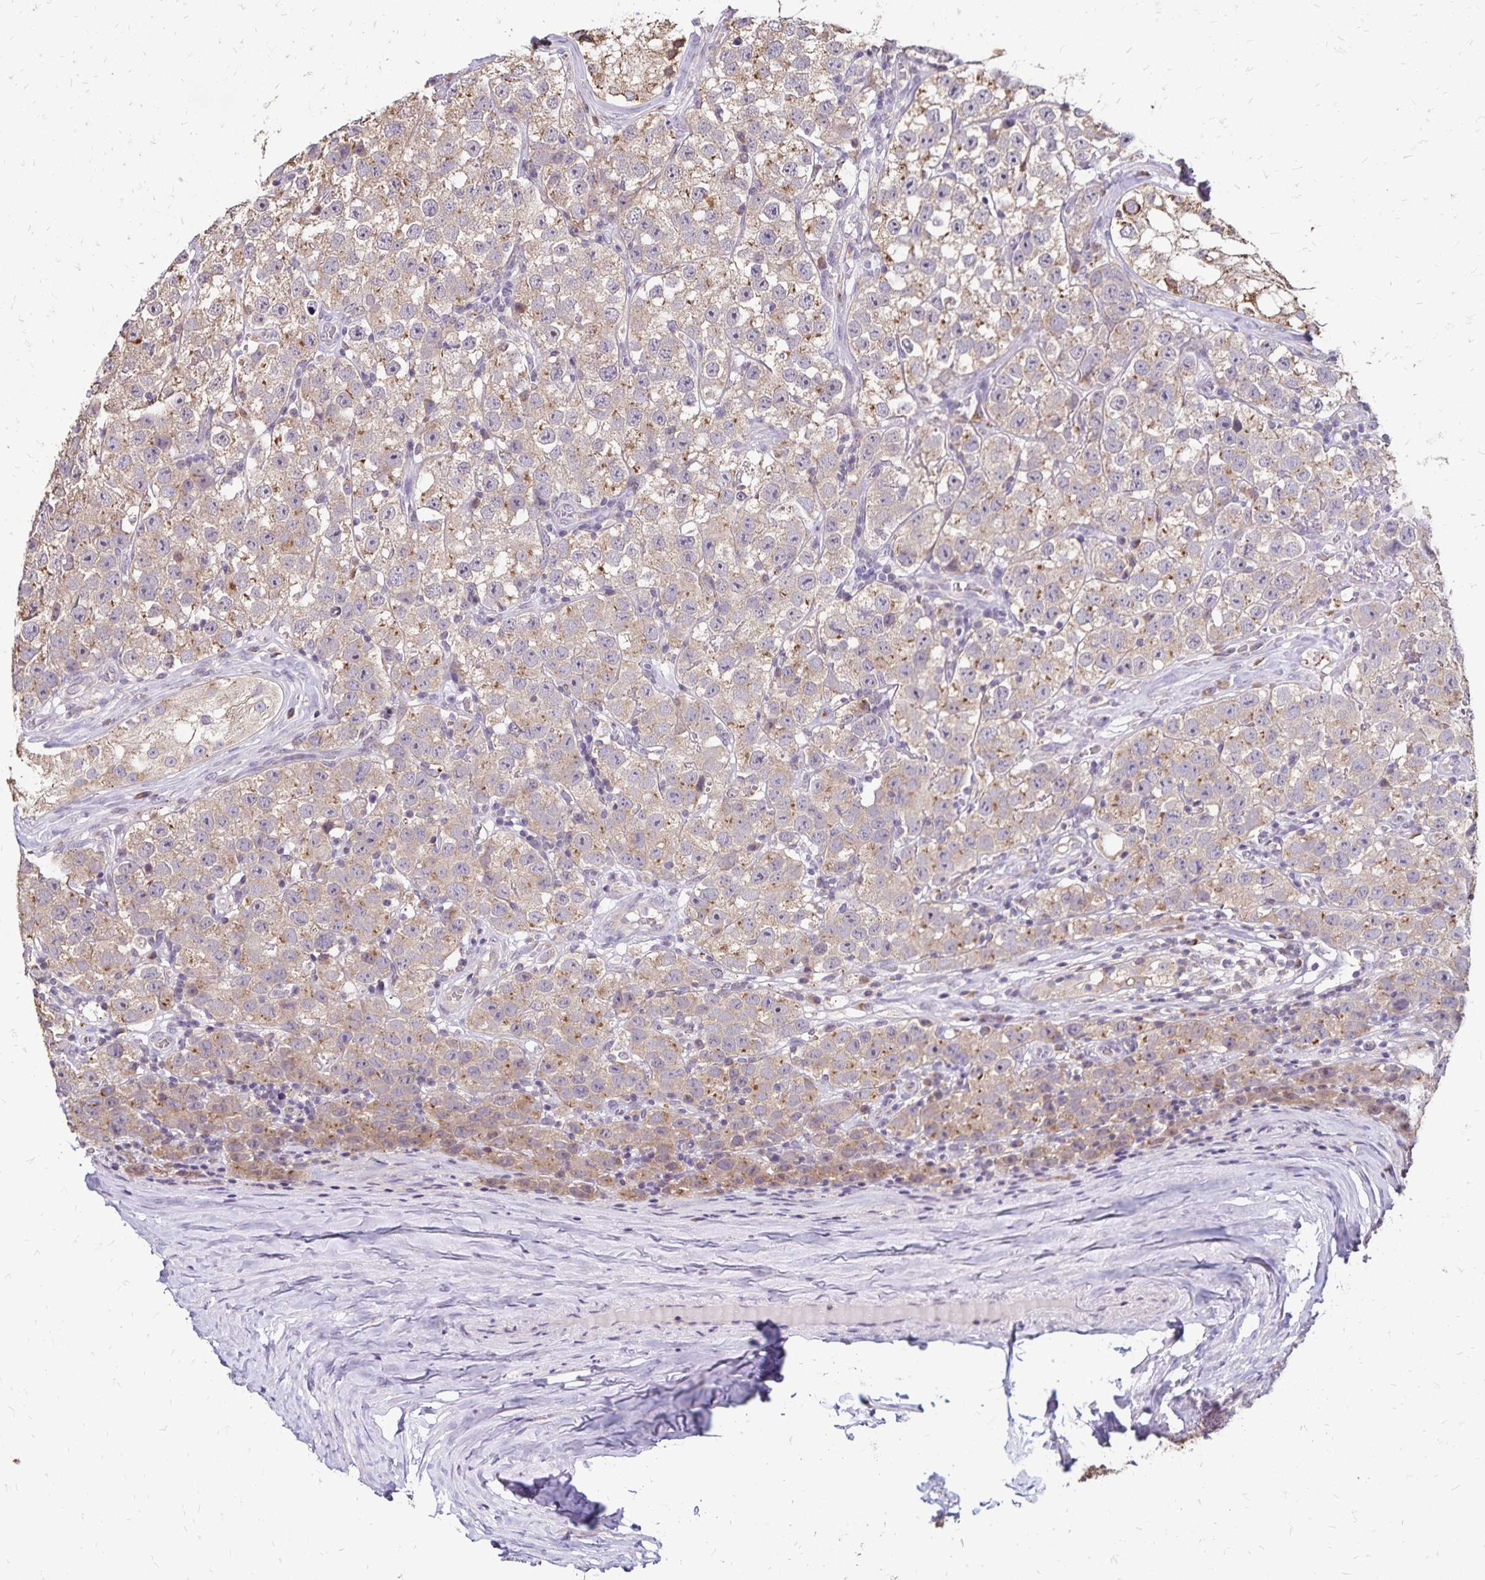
{"staining": {"intensity": "weak", "quantity": "25%-75%", "location": "cytoplasmic/membranous"}, "tissue": "testis cancer", "cell_type": "Tumor cells", "image_type": "cancer", "snomed": [{"axis": "morphology", "description": "Seminoma, NOS"}, {"axis": "topography", "description": "Testis"}], "caption": "IHC photomicrograph of neoplastic tissue: testis seminoma stained using immunohistochemistry exhibits low levels of weak protein expression localized specifically in the cytoplasmic/membranous of tumor cells, appearing as a cytoplasmic/membranous brown color.", "gene": "EMC10", "patient": {"sex": "male", "age": 34}}